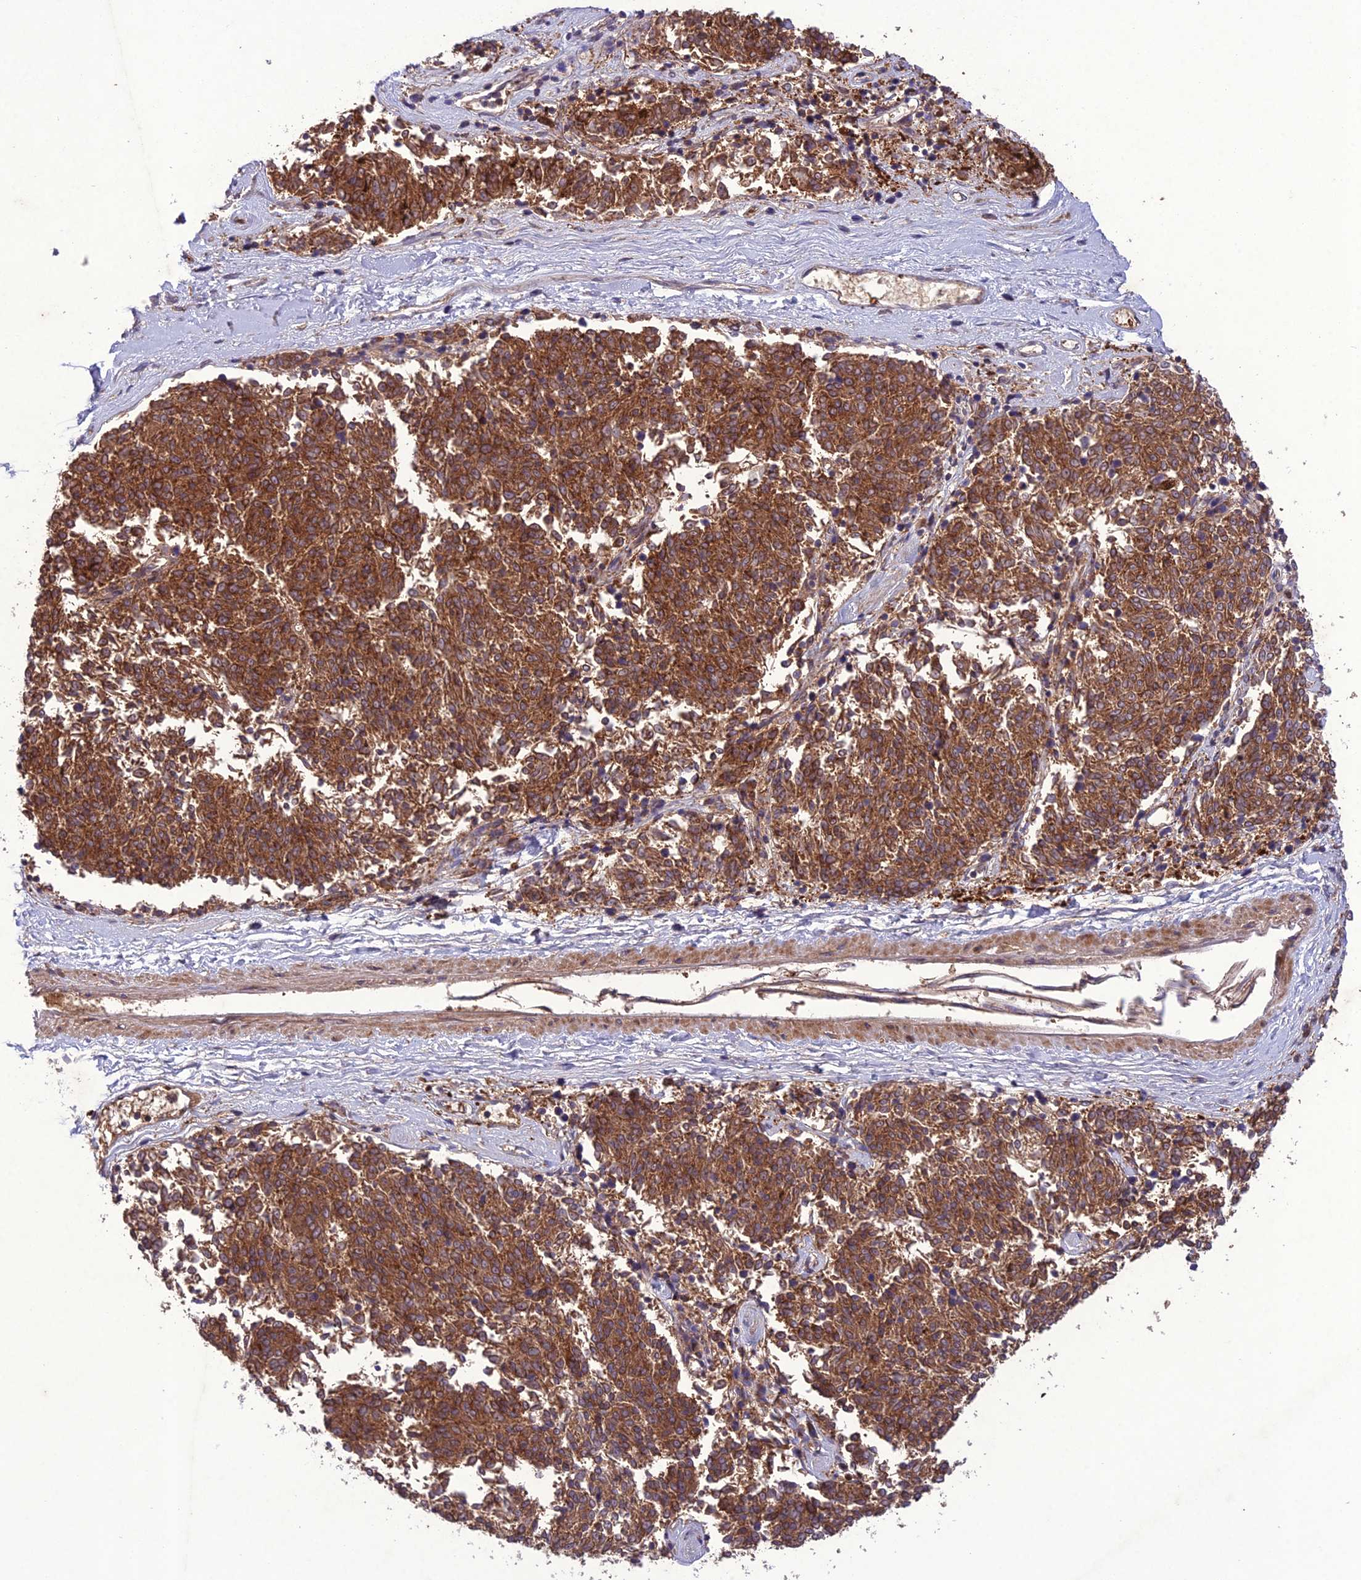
{"staining": {"intensity": "moderate", "quantity": ">75%", "location": "cytoplasmic/membranous"}, "tissue": "melanoma", "cell_type": "Tumor cells", "image_type": "cancer", "snomed": [{"axis": "morphology", "description": "Malignant melanoma, NOS"}, {"axis": "topography", "description": "Skin"}], "caption": "Protein staining exhibits moderate cytoplasmic/membranous staining in approximately >75% of tumor cells in melanoma.", "gene": "GDF6", "patient": {"sex": "female", "age": 72}}